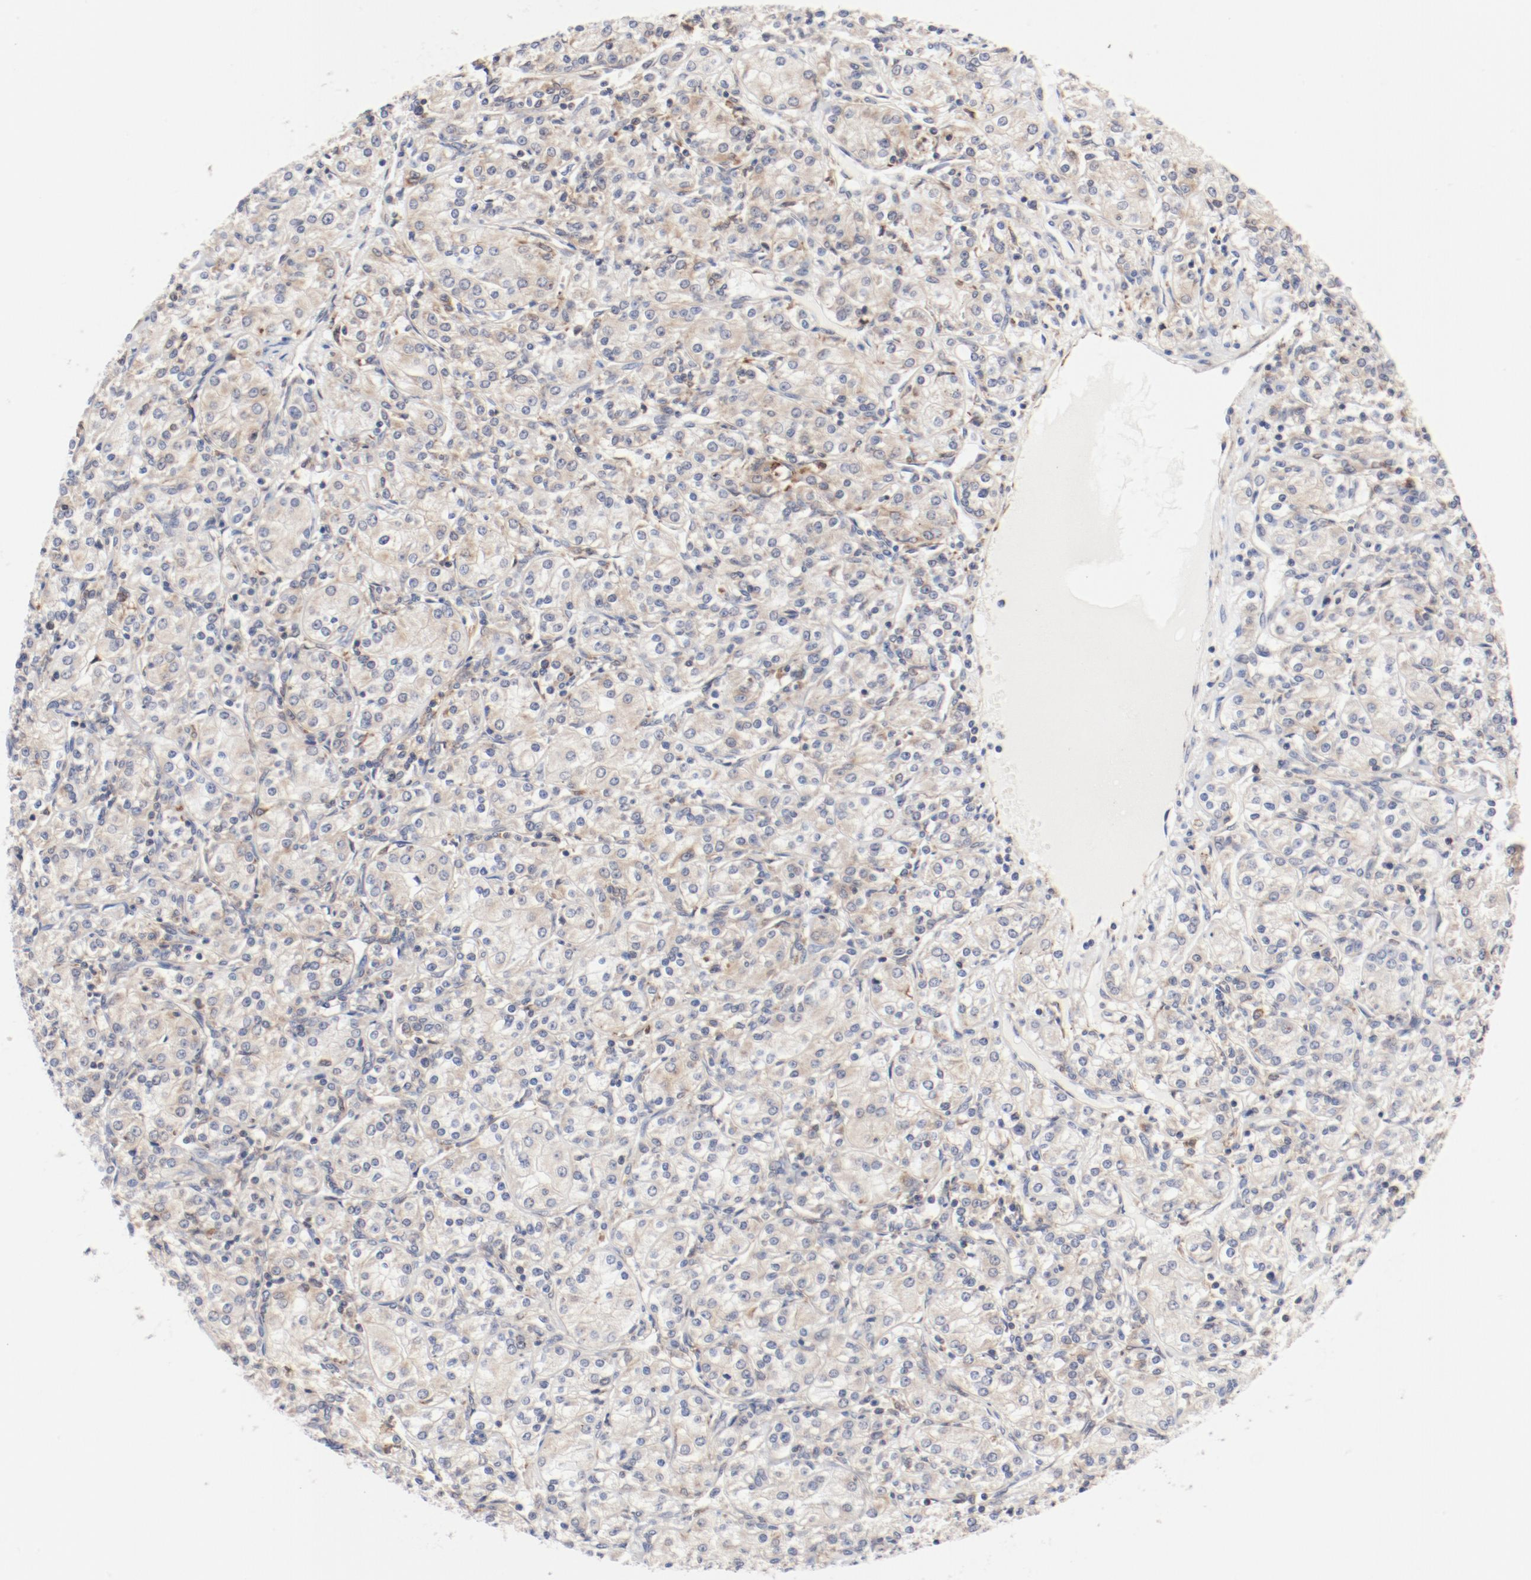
{"staining": {"intensity": "moderate", "quantity": "25%-75%", "location": "cytoplasmic/membranous"}, "tissue": "renal cancer", "cell_type": "Tumor cells", "image_type": "cancer", "snomed": [{"axis": "morphology", "description": "Adenocarcinoma, NOS"}, {"axis": "topography", "description": "Kidney"}], "caption": "DAB (3,3'-diaminobenzidine) immunohistochemical staining of human renal cancer reveals moderate cytoplasmic/membranous protein positivity in about 25%-75% of tumor cells.", "gene": "PDPK1", "patient": {"sex": "male", "age": 77}}